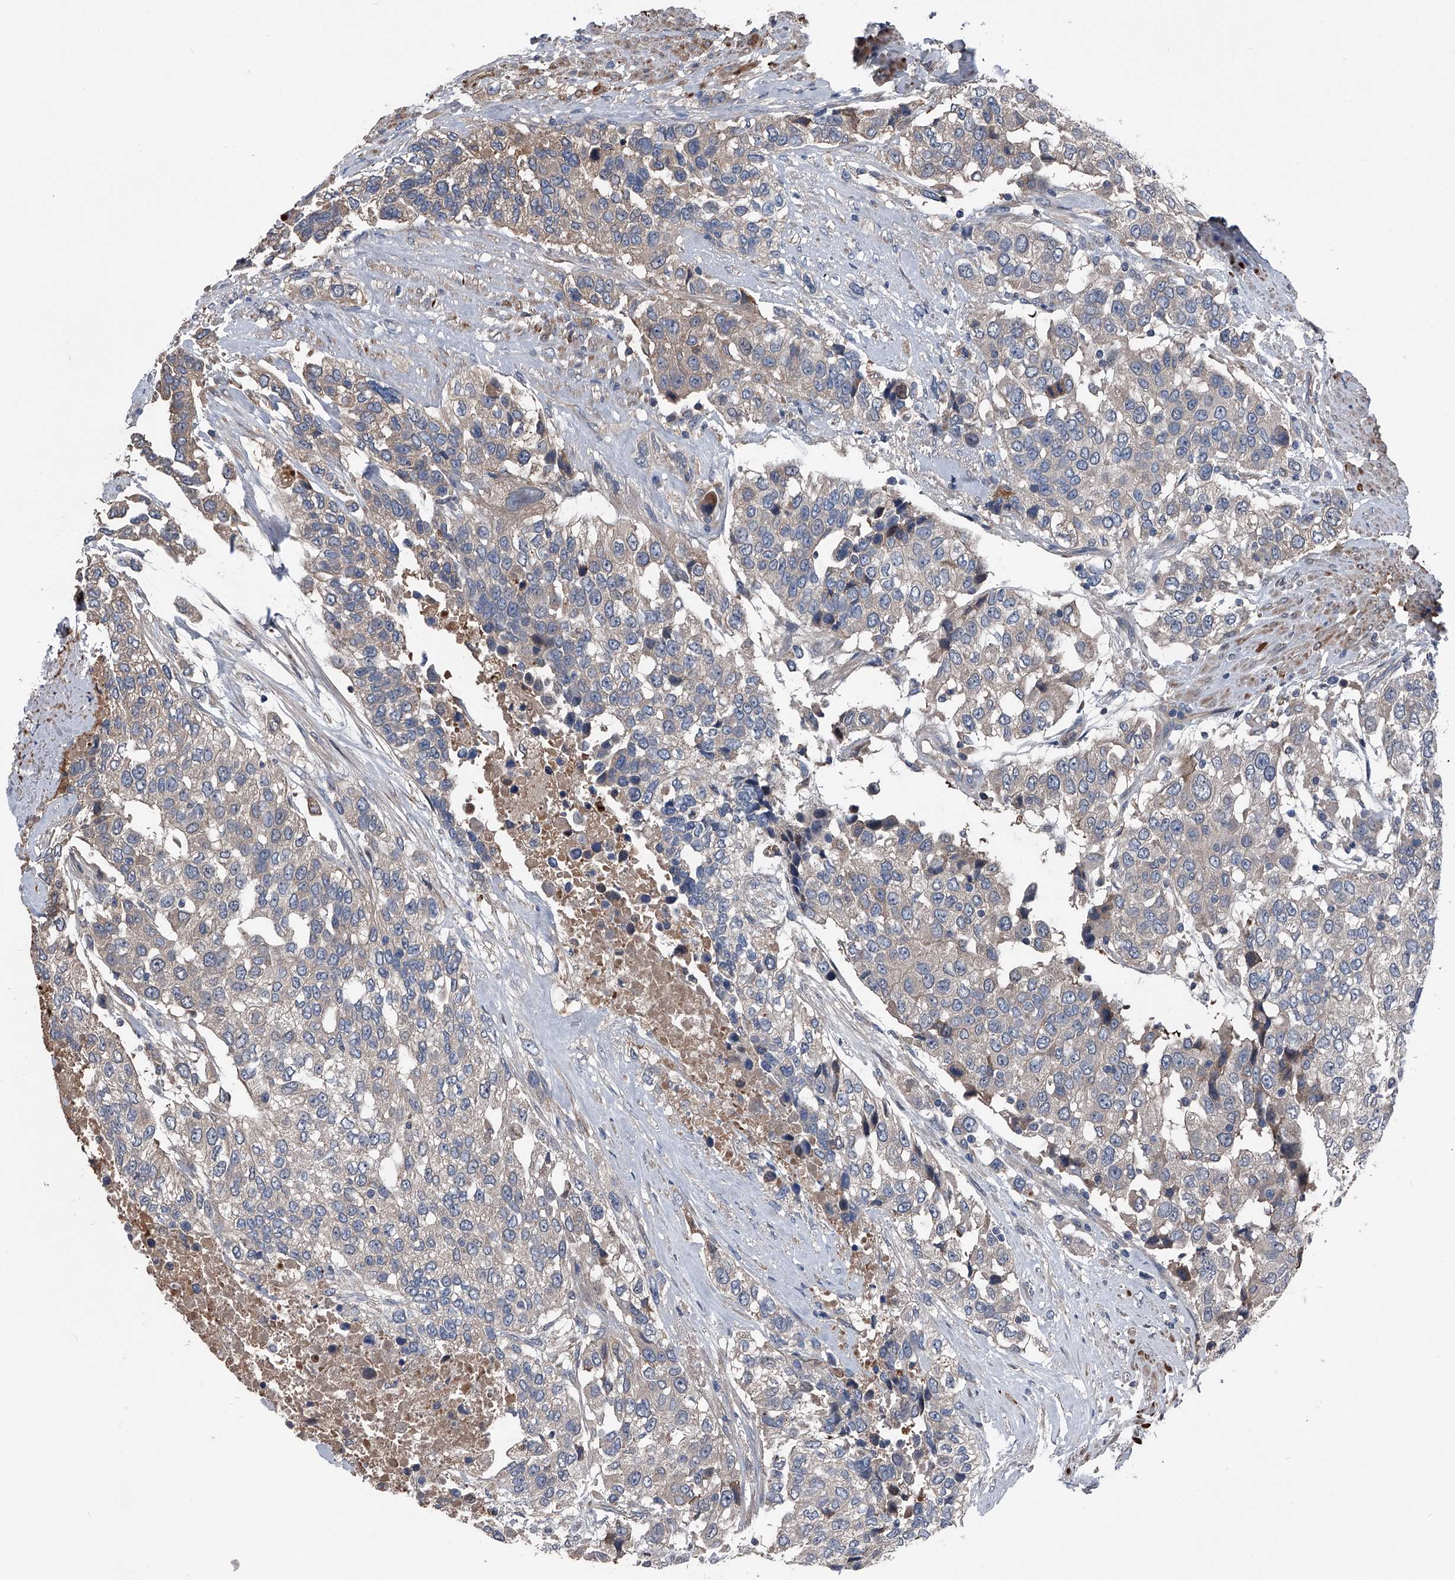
{"staining": {"intensity": "negative", "quantity": "none", "location": "none"}, "tissue": "urothelial cancer", "cell_type": "Tumor cells", "image_type": "cancer", "snomed": [{"axis": "morphology", "description": "Urothelial carcinoma, High grade"}, {"axis": "topography", "description": "Urinary bladder"}], "caption": "Tumor cells show no significant protein staining in urothelial cancer. The staining is performed using DAB (3,3'-diaminobenzidine) brown chromogen with nuclei counter-stained in using hematoxylin.", "gene": "KIF13A", "patient": {"sex": "female", "age": 80}}